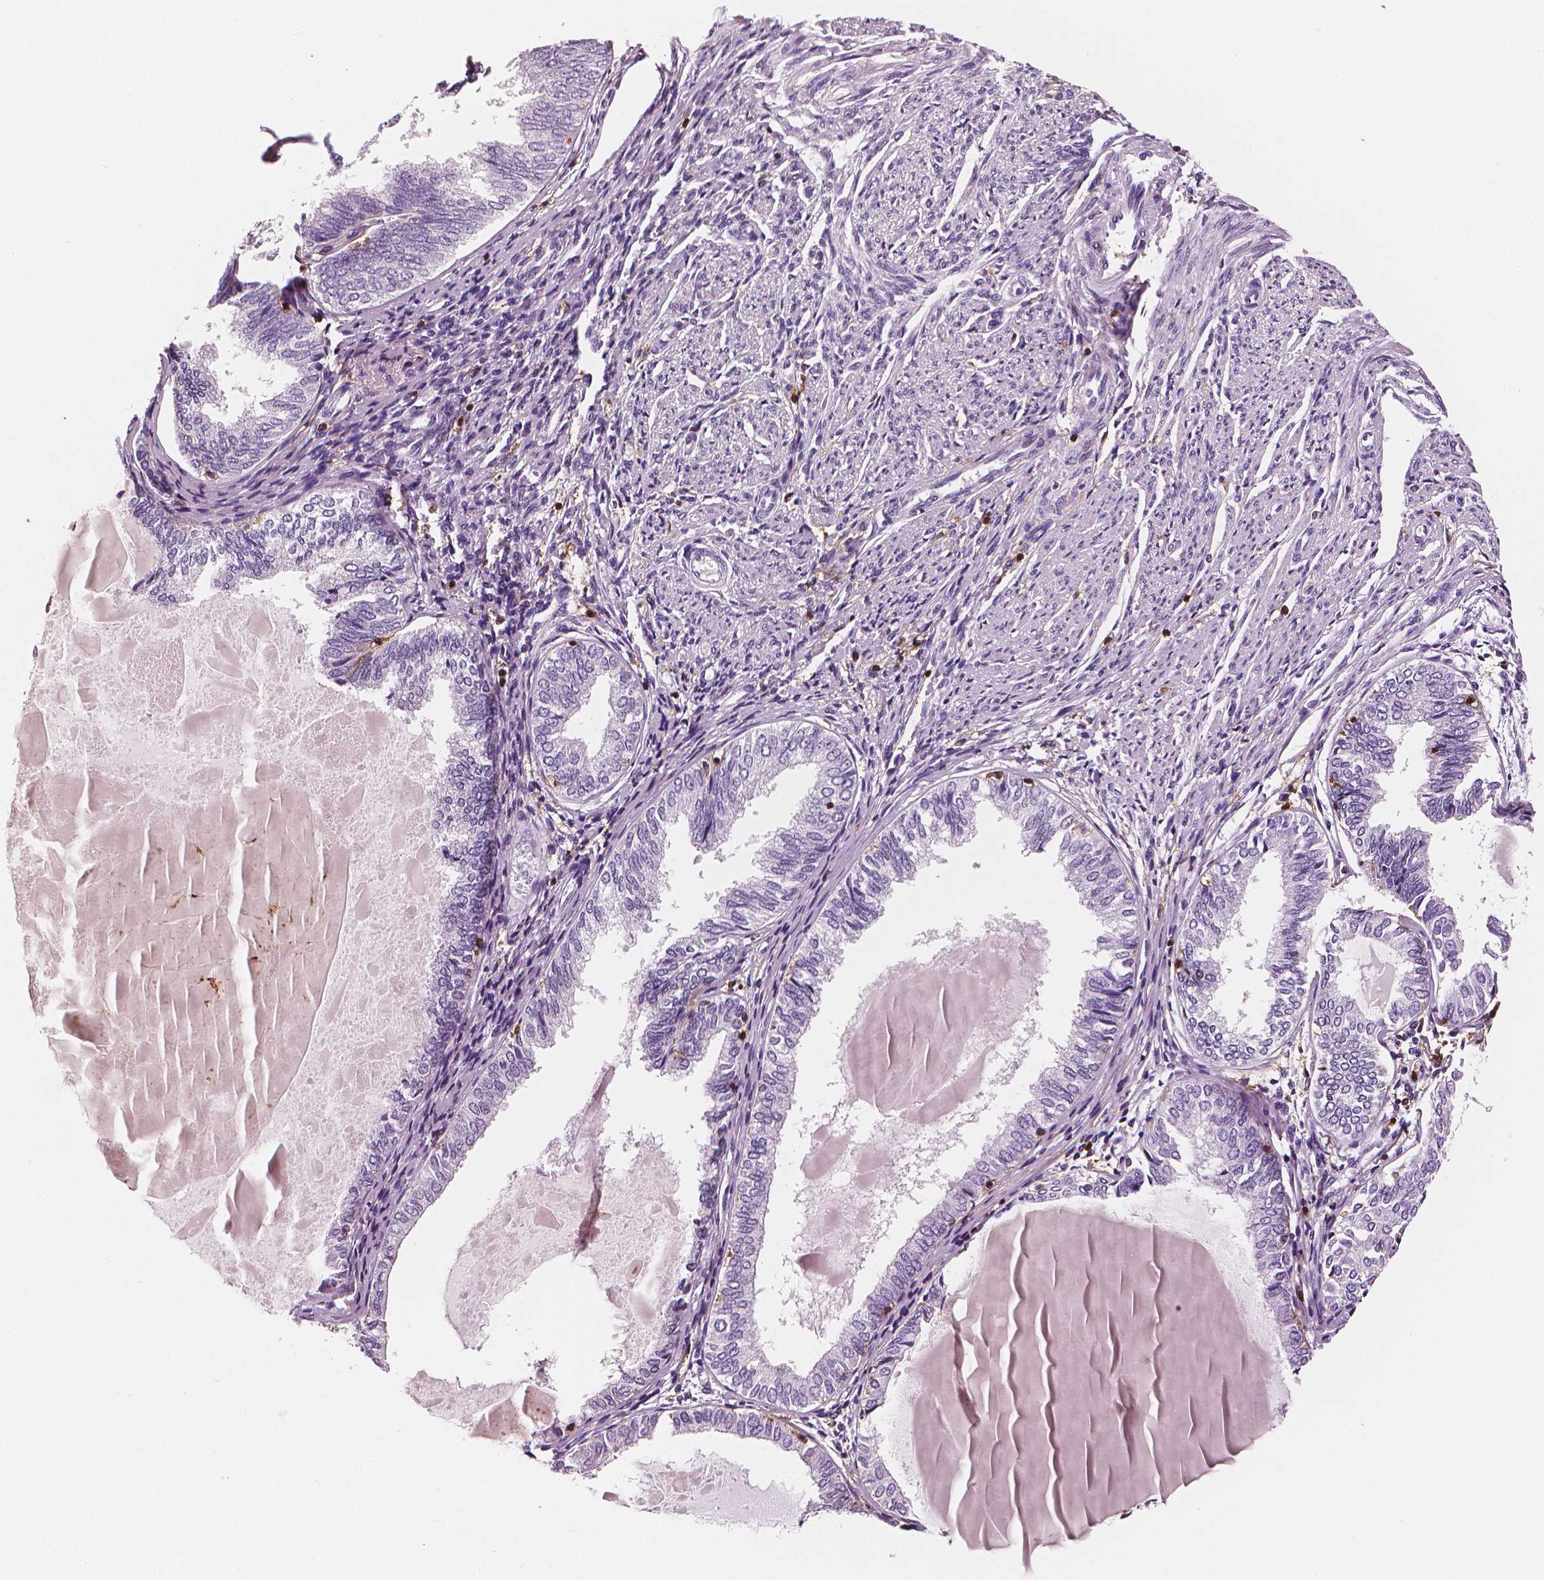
{"staining": {"intensity": "negative", "quantity": "none", "location": "none"}, "tissue": "endometrial cancer", "cell_type": "Tumor cells", "image_type": "cancer", "snomed": [{"axis": "morphology", "description": "Adenocarcinoma, NOS"}, {"axis": "topography", "description": "Endometrium"}], "caption": "DAB (3,3'-diaminobenzidine) immunohistochemical staining of human endometrial adenocarcinoma shows no significant positivity in tumor cells.", "gene": "PTPRC", "patient": {"sex": "female", "age": 68}}